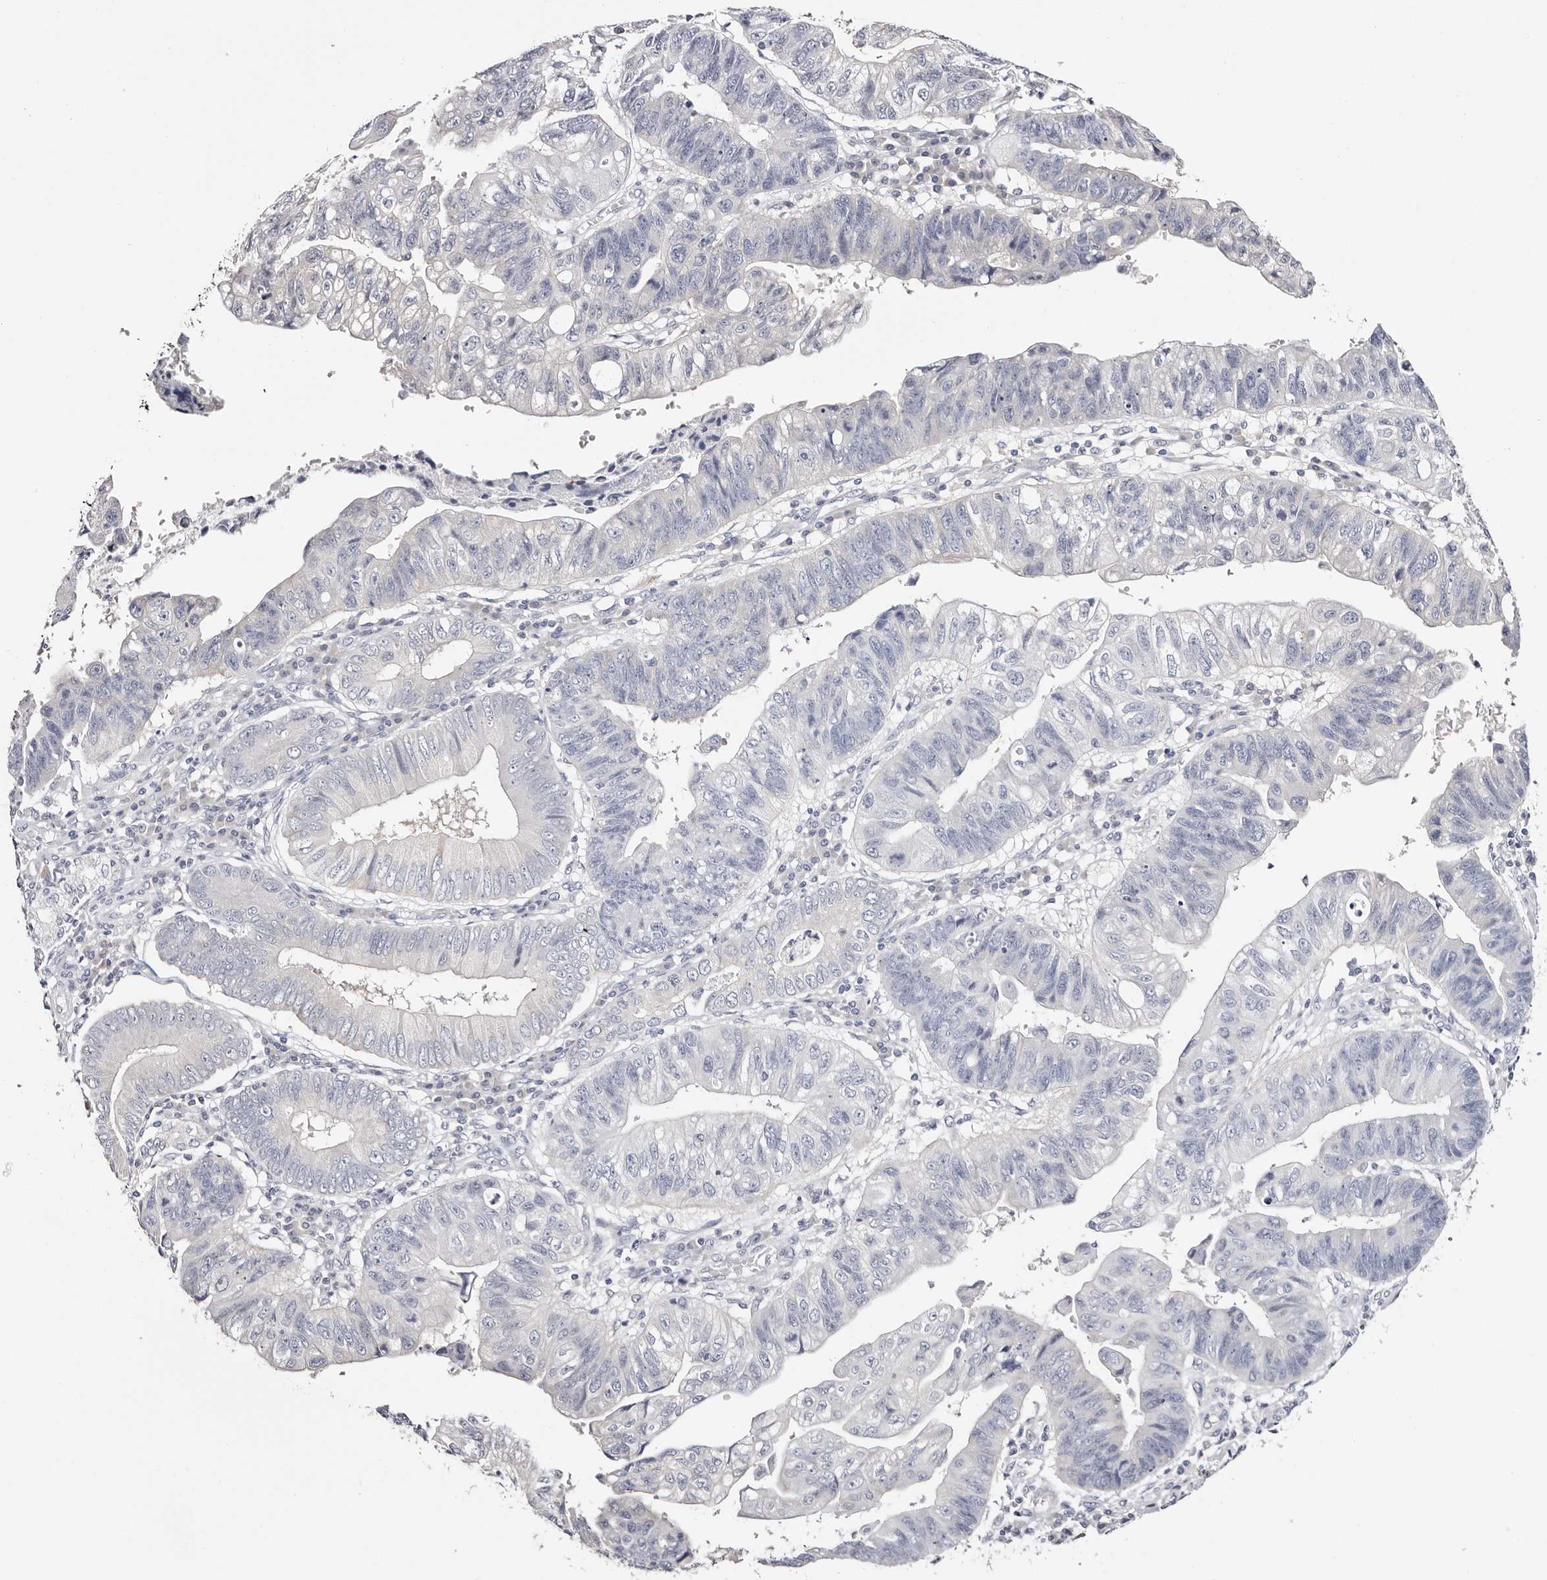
{"staining": {"intensity": "negative", "quantity": "none", "location": "none"}, "tissue": "stomach cancer", "cell_type": "Tumor cells", "image_type": "cancer", "snomed": [{"axis": "morphology", "description": "Adenocarcinoma, NOS"}, {"axis": "topography", "description": "Stomach"}], "caption": "Human adenocarcinoma (stomach) stained for a protein using IHC displays no positivity in tumor cells.", "gene": "ROM1", "patient": {"sex": "male", "age": 59}}